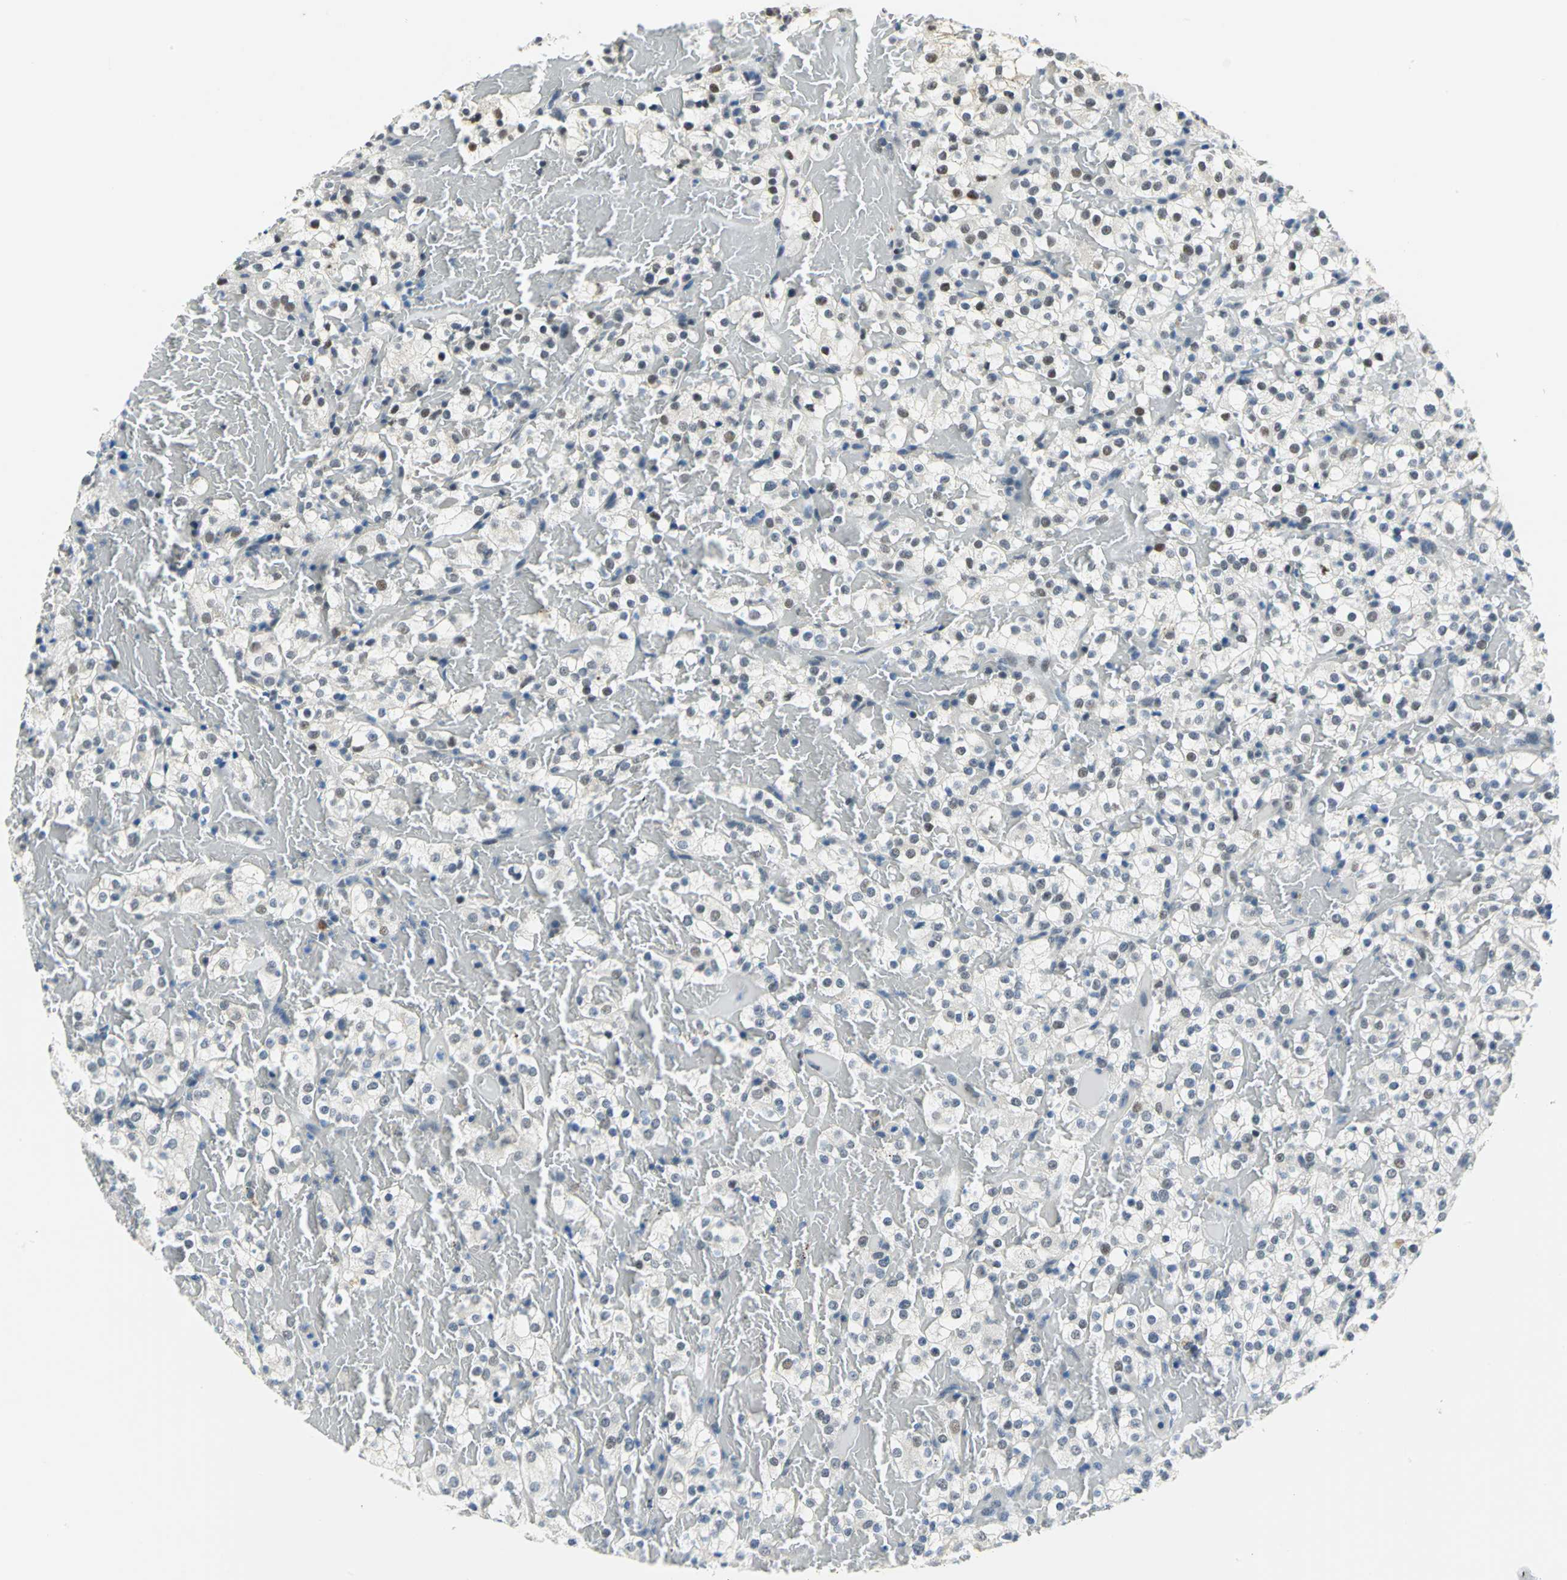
{"staining": {"intensity": "weak", "quantity": "<25%", "location": "nuclear"}, "tissue": "renal cancer", "cell_type": "Tumor cells", "image_type": "cancer", "snomed": [{"axis": "morphology", "description": "Normal tissue, NOS"}, {"axis": "morphology", "description": "Adenocarcinoma, NOS"}, {"axis": "topography", "description": "Kidney"}], "caption": "DAB (3,3'-diaminobenzidine) immunohistochemical staining of human renal cancer (adenocarcinoma) demonstrates no significant expression in tumor cells. (DAB (3,3'-diaminobenzidine) immunohistochemistry with hematoxylin counter stain).", "gene": "RAD17", "patient": {"sex": "female", "age": 72}}